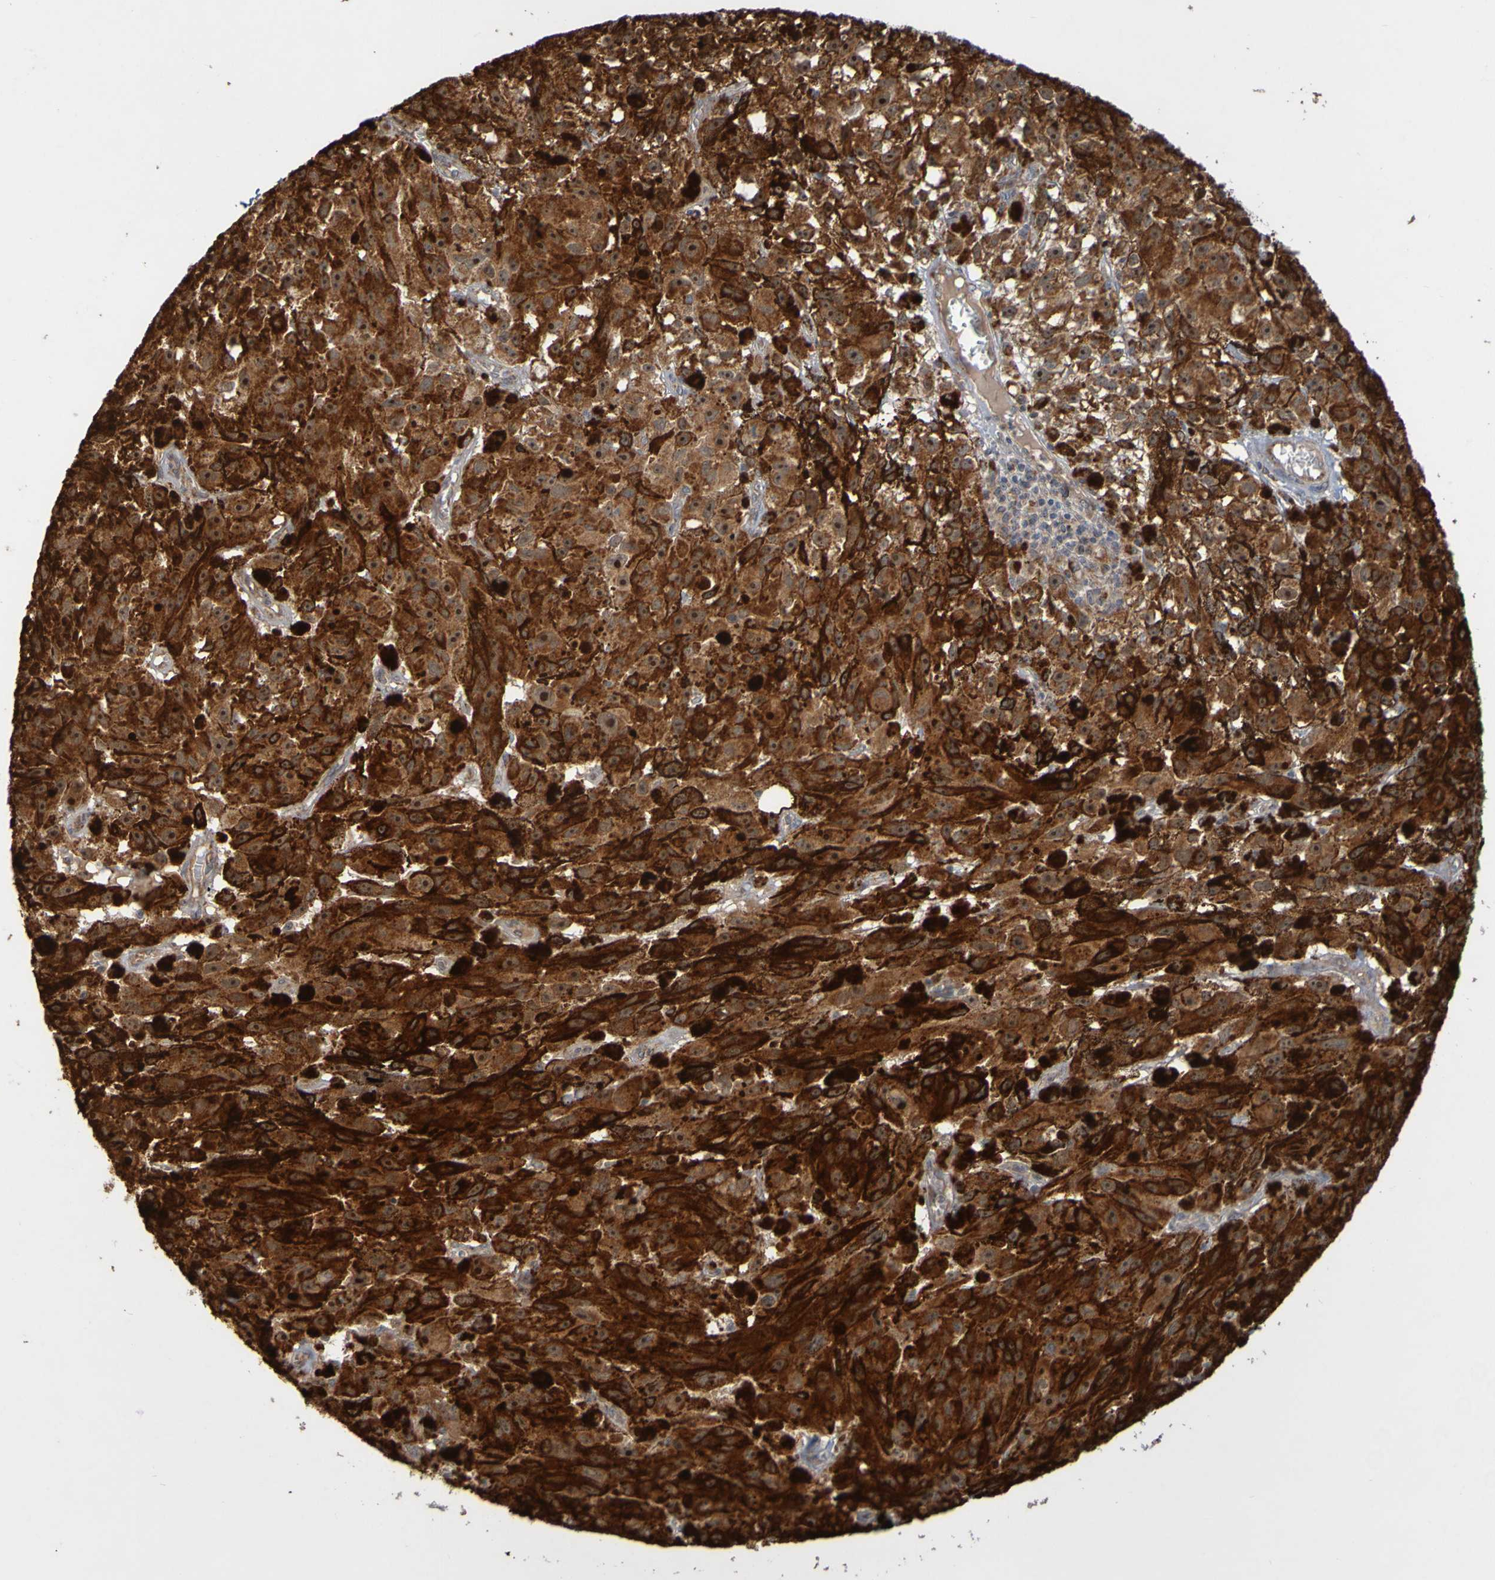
{"staining": {"intensity": "strong", "quantity": ">75%", "location": "cytoplasmic/membranous,nuclear"}, "tissue": "melanoma", "cell_type": "Tumor cells", "image_type": "cancer", "snomed": [{"axis": "morphology", "description": "Malignant melanoma, NOS"}, {"axis": "topography", "description": "Skin"}], "caption": "IHC of human melanoma shows high levels of strong cytoplasmic/membranous and nuclear staining in approximately >75% of tumor cells.", "gene": "TMBIM1", "patient": {"sex": "female", "age": 104}}